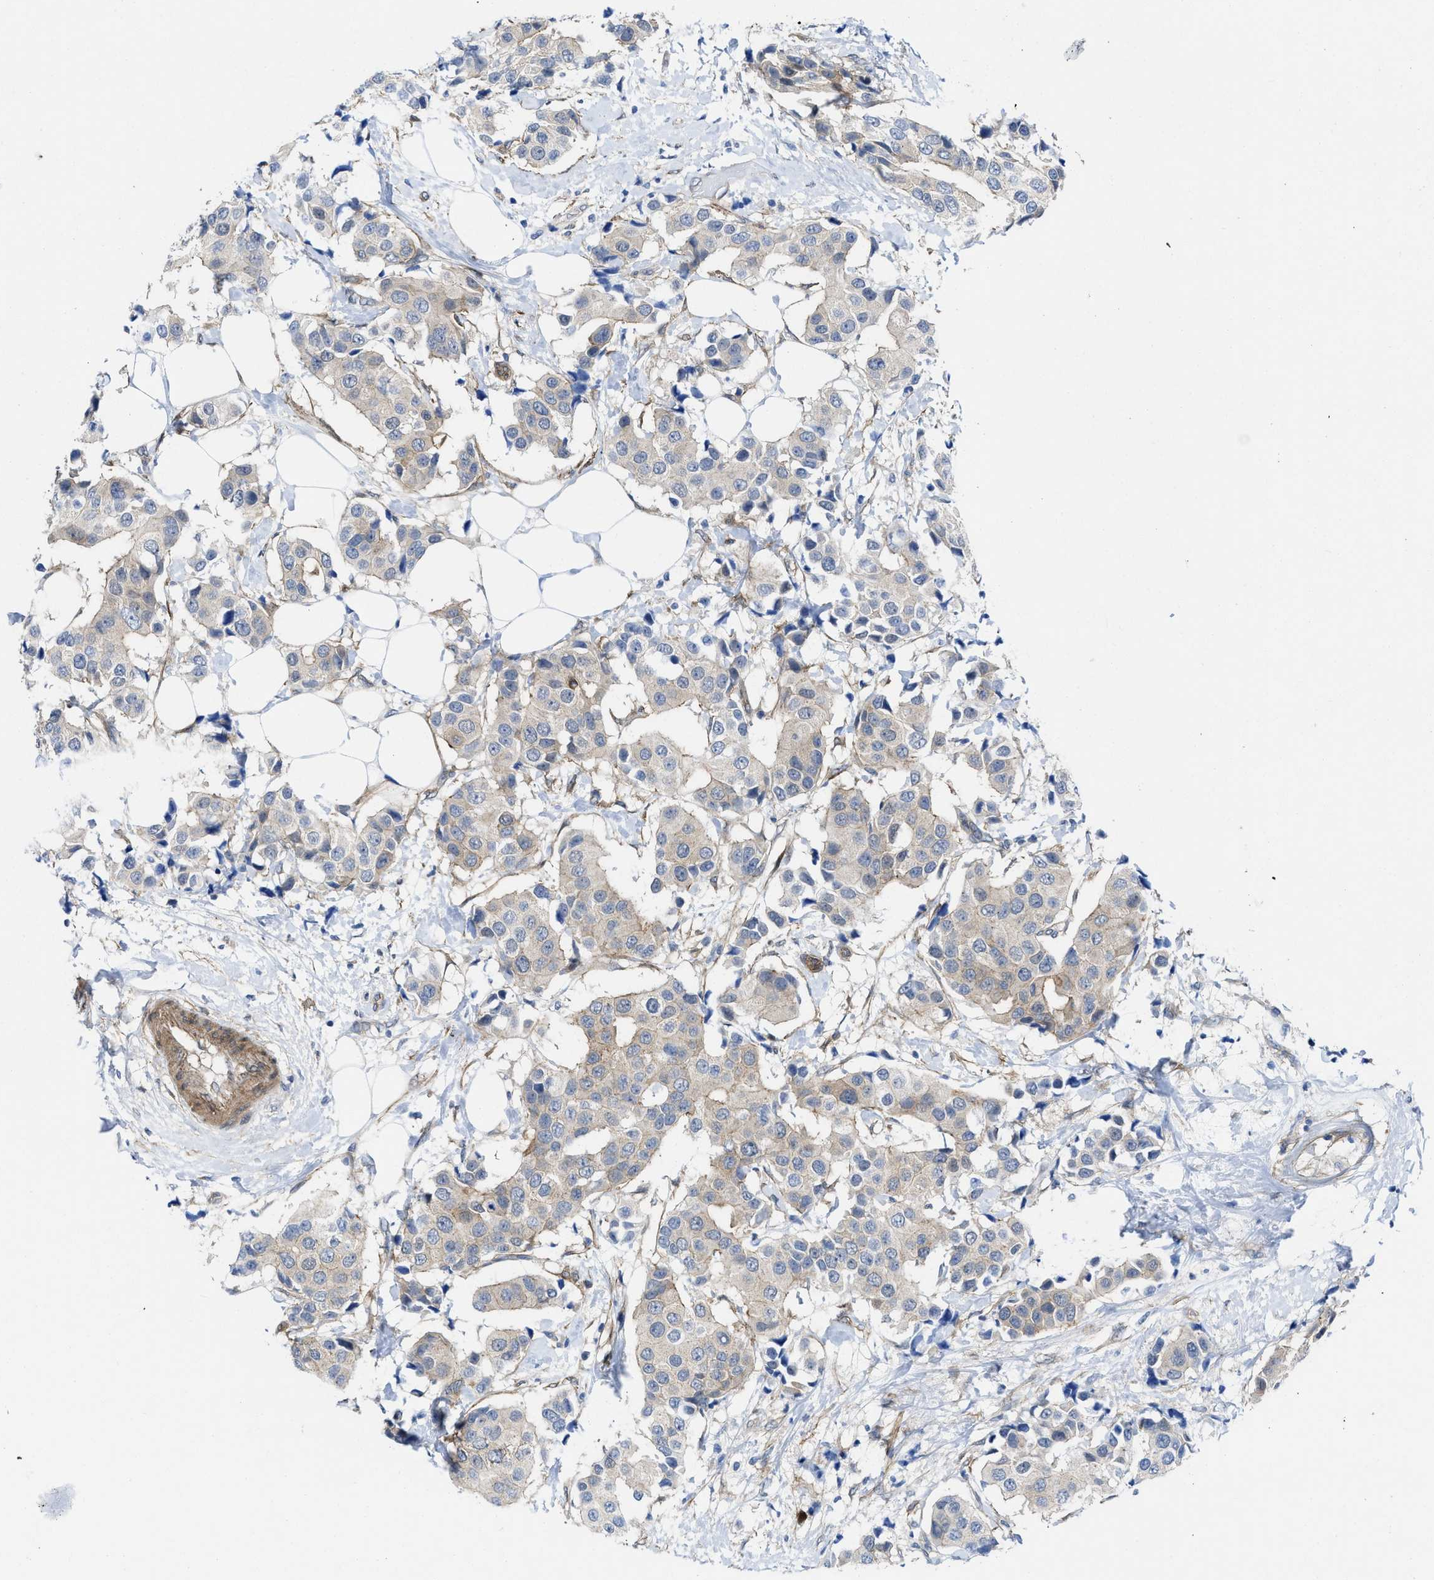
{"staining": {"intensity": "weak", "quantity": "25%-75%", "location": "cytoplasmic/membranous"}, "tissue": "breast cancer", "cell_type": "Tumor cells", "image_type": "cancer", "snomed": [{"axis": "morphology", "description": "Normal tissue, NOS"}, {"axis": "morphology", "description": "Duct carcinoma"}, {"axis": "topography", "description": "Breast"}], "caption": "Protein expression analysis of human breast cancer reveals weak cytoplasmic/membranous staining in about 25%-75% of tumor cells.", "gene": "PDLIM5", "patient": {"sex": "female", "age": 39}}